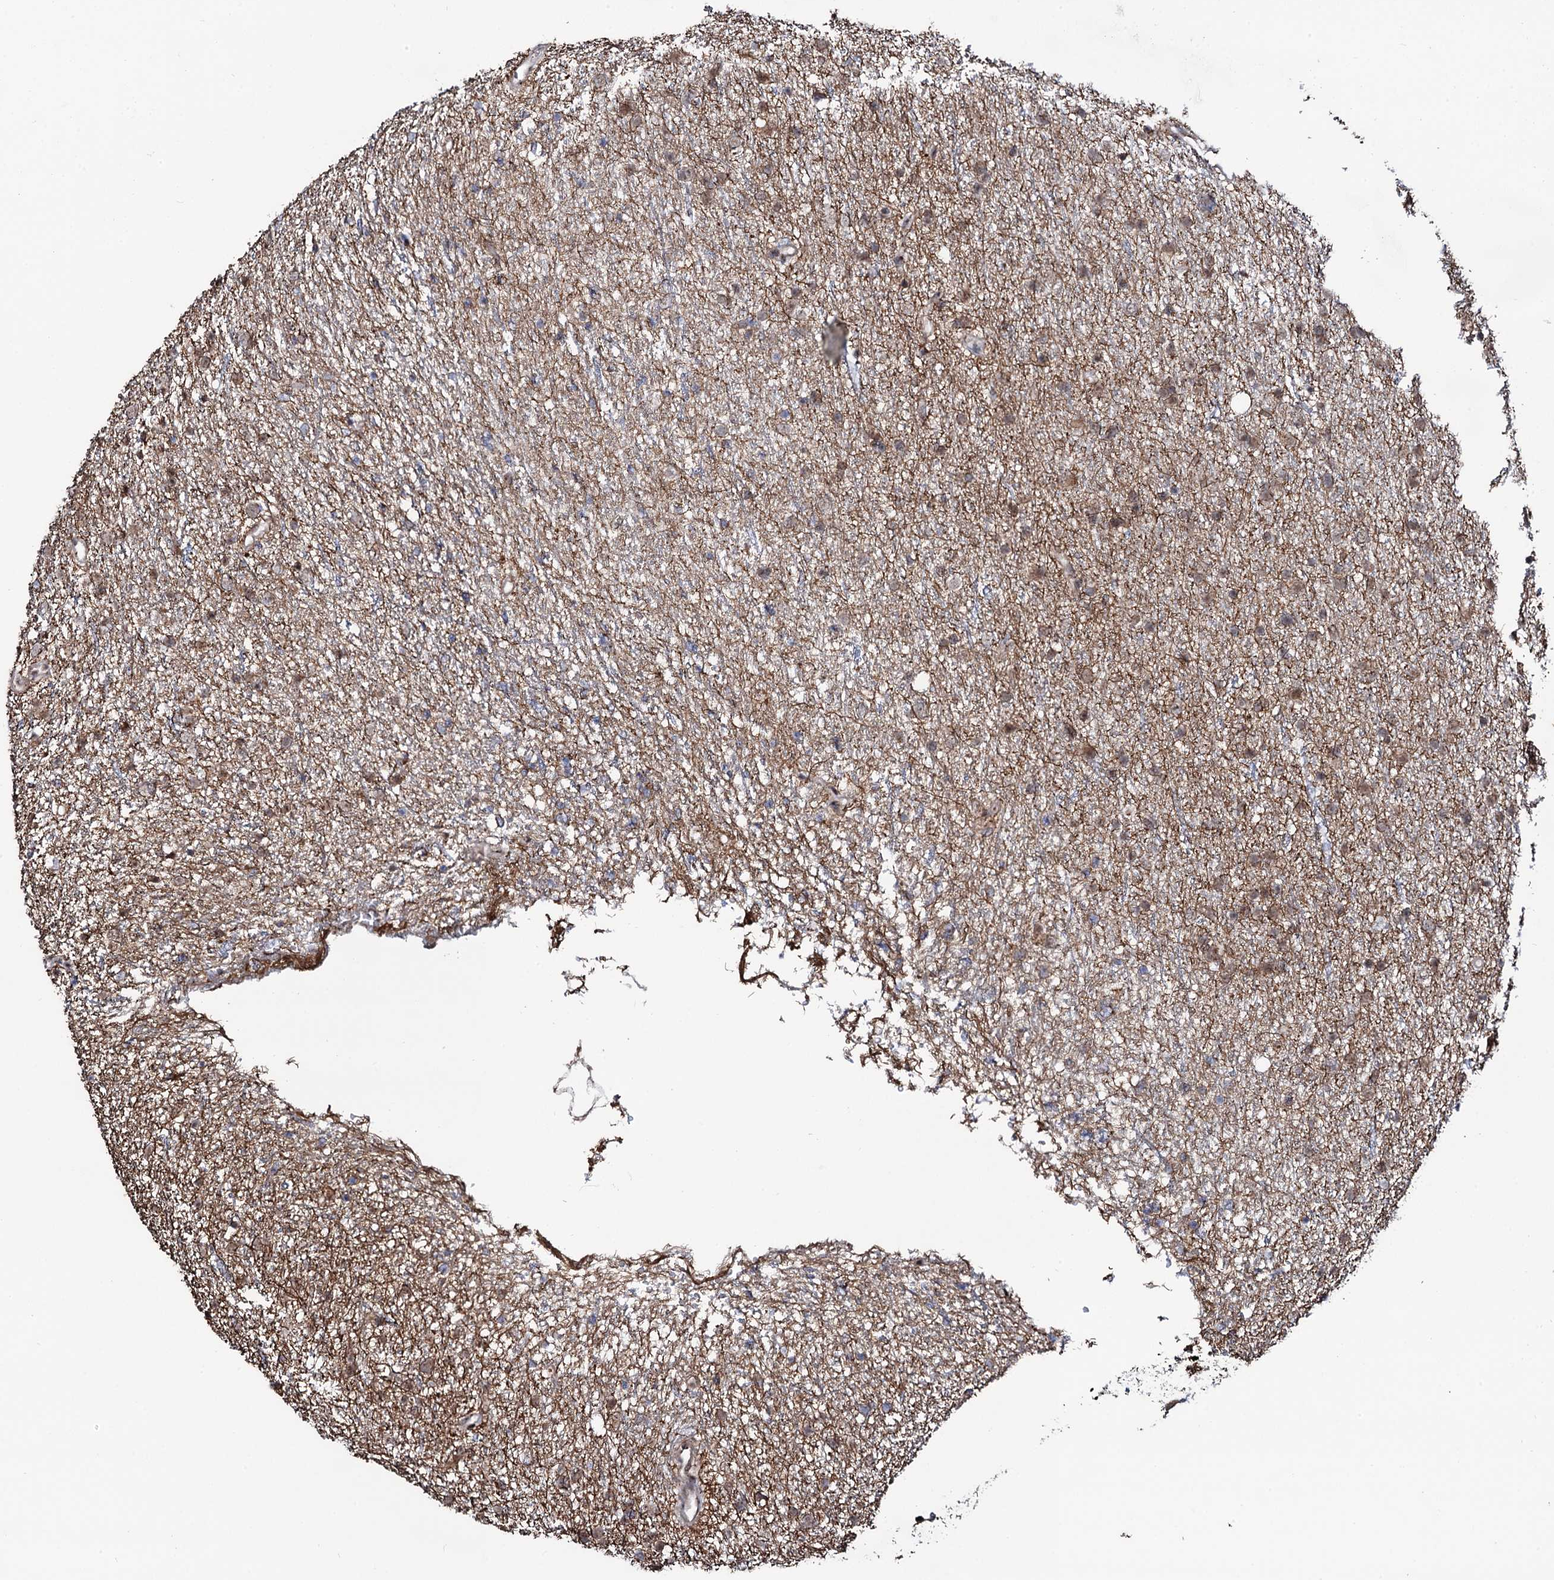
{"staining": {"intensity": "weak", "quantity": "25%-75%", "location": "cytoplasmic/membranous"}, "tissue": "glioma", "cell_type": "Tumor cells", "image_type": "cancer", "snomed": [{"axis": "morphology", "description": "Glioma, malignant, Low grade"}, {"axis": "topography", "description": "Cerebral cortex"}], "caption": "Tumor cells reveal low levels of weak cytoplasmic/membranous positivity in approximately 25%-75% of cells in human glioma.", "gene": "COG6", "patient": {"sex": "female", "age": 39}}